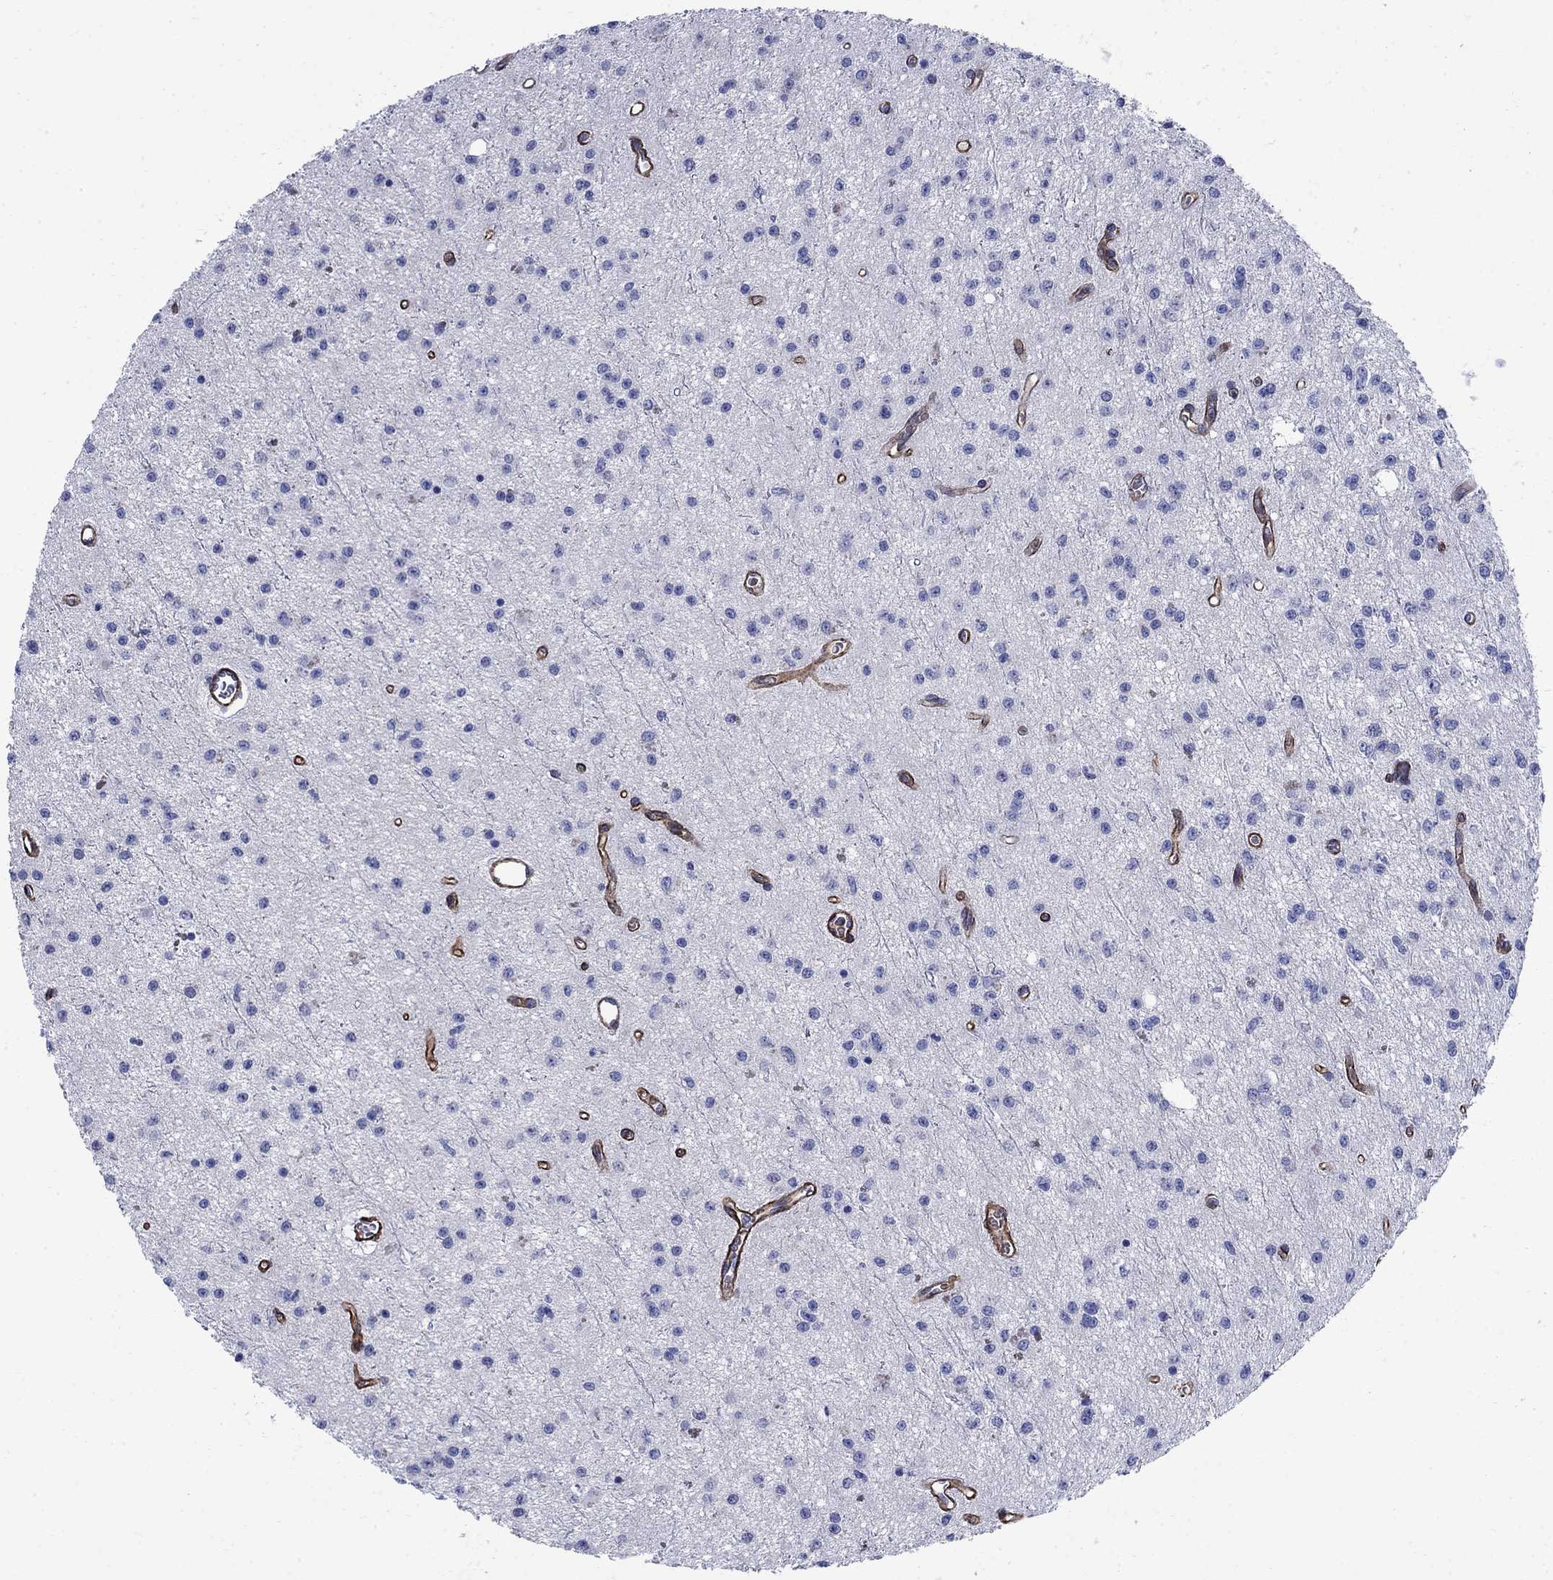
{"staining": {"intensity": "negative", "quantity": "none", "location": "none"}, "tissue": "glioma", "cell_type": "Tumor cells", "image_type": "cancer", "snomed": [{"axis": "morphology", "description": "Glioma, malignant, Low grade"}, {"axis": "topography", "description": "Brain"}], "caption": "There is no significant positivity in tumor cells of malignant glioma (low-grade). Brightfield microscopy of IHC stained with DAB (3,3'-diaminobenzidine) (brown) and hematoxylin (blue), captured at high magnification.", "gene": "VTN", "patient": {"sex": "female", "age": 45}}